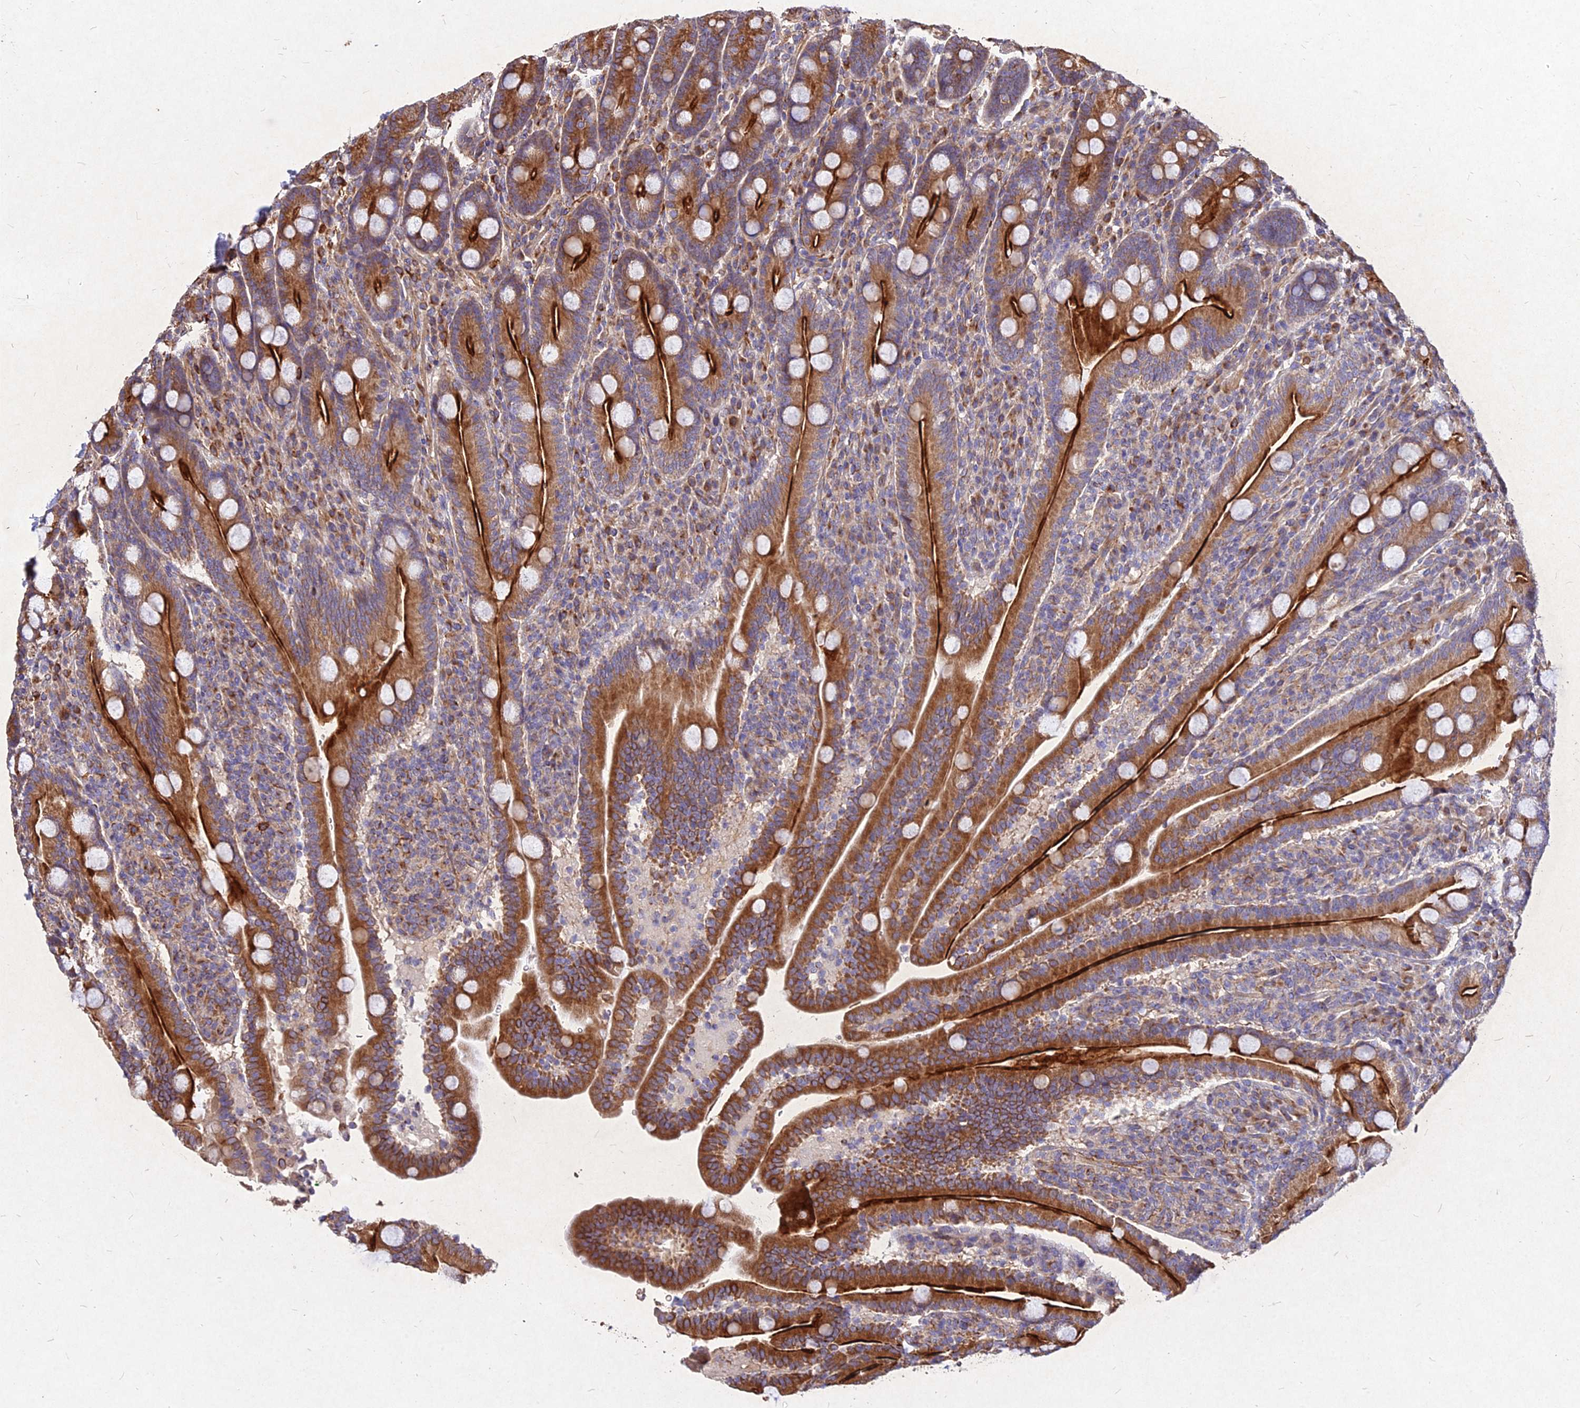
{"staining": {"intensity": "strong", "quantity": ">75%", "location": "cytoplasmic/membranous"}, "tissue": "duodenum", "cell_type": "Glandular cells", "image_type": "normal", "snomed": [{"axis": "morphology", "description": "Normal tissue, NOS"}, {"axis": "topography", "description": "Duodenum"}], "caption": "Immunohistochemical staining of normal duodenum displays high levels of strong cytoplasmic/membranous staining in approximately >75% of glandular cells.", "gene": "SKA1", "patient": {"sex": "male", "age": 35}}